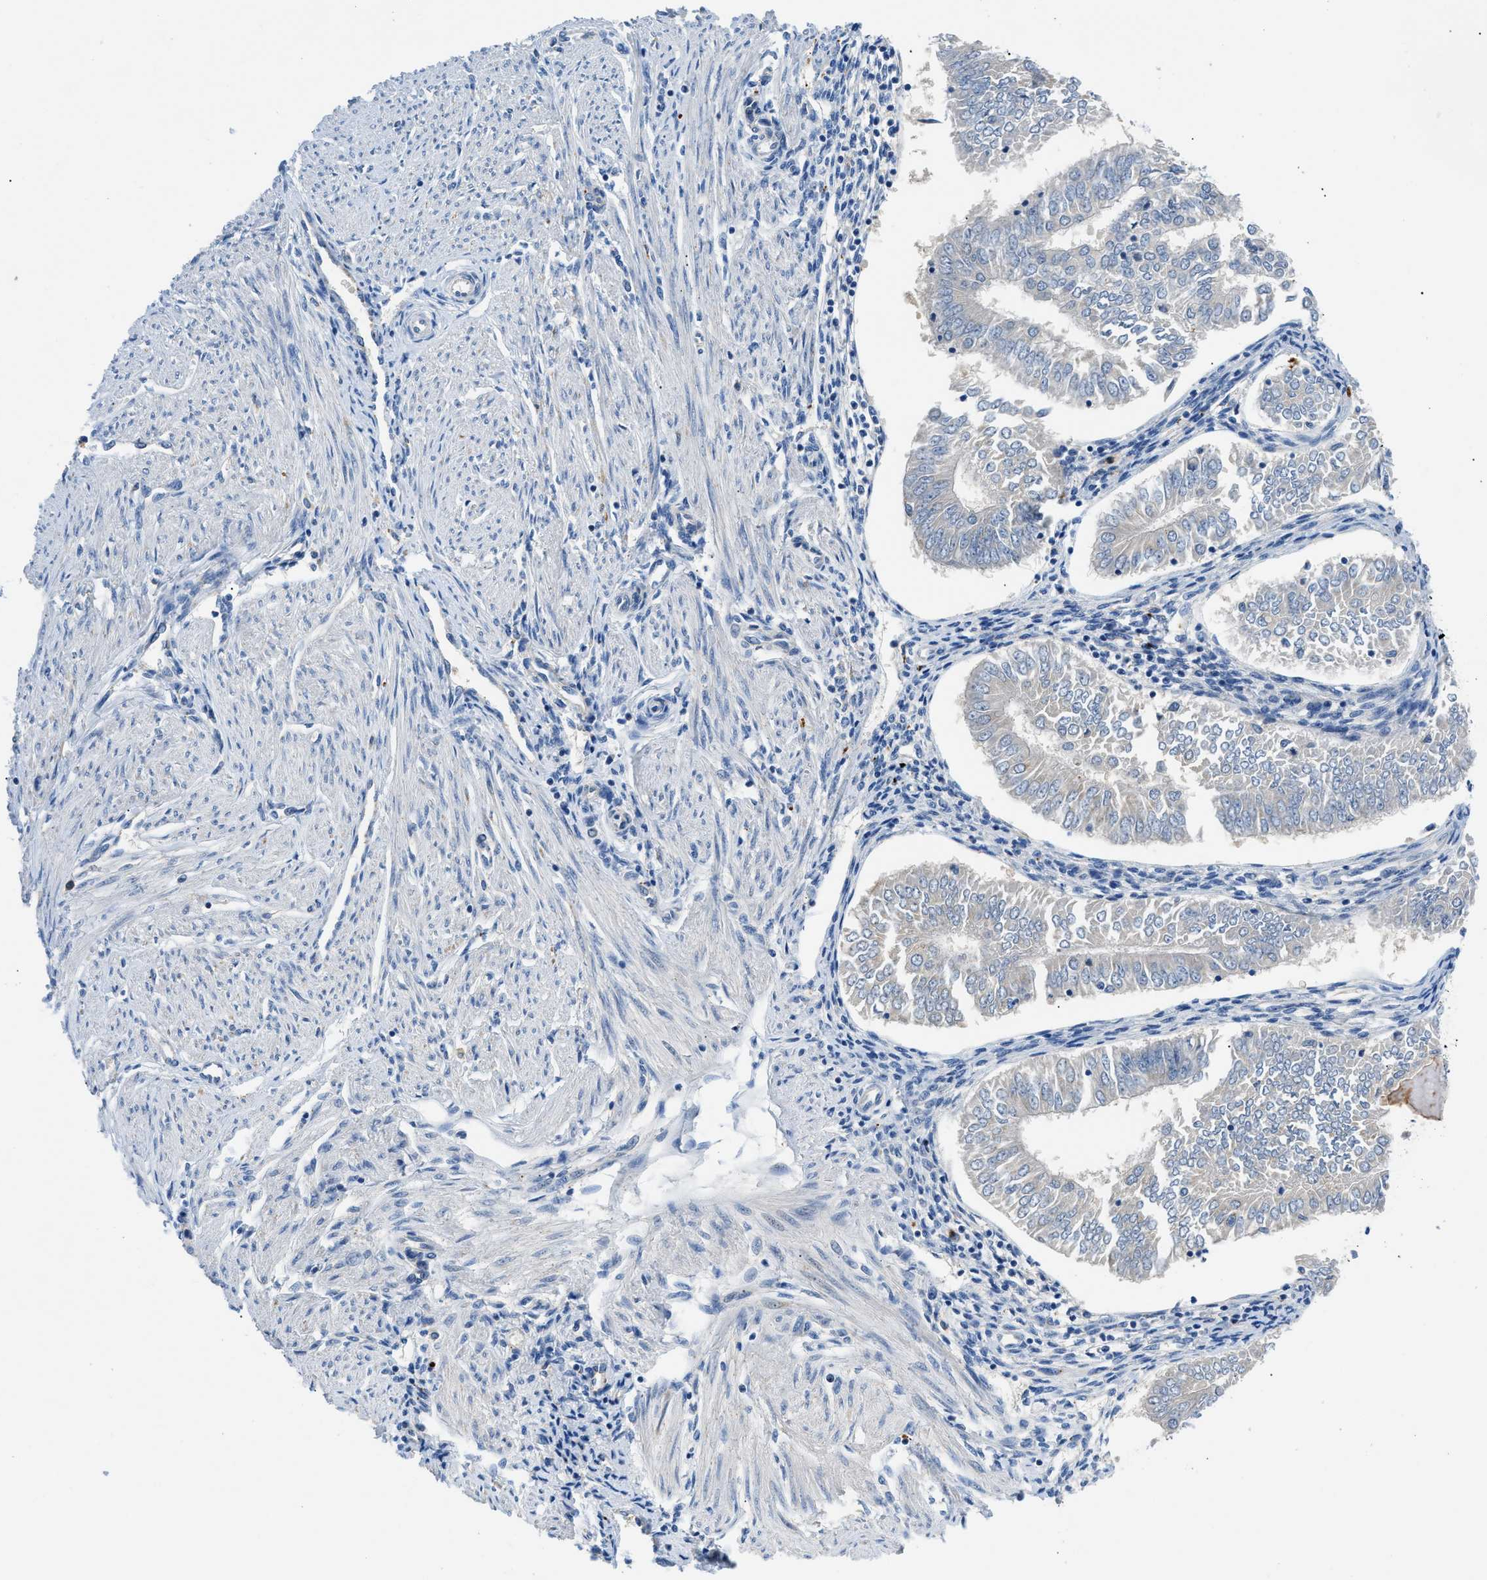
{"staining": {"intensity": "negative", "quantity": "none", "location": "none"}, "tissue": "endometrial cancer", "cell_type": "Tumor cells", "image_type": "cancer", "snomed": [{"axis": "morphology", "description": "Adenocarcinoma, NOS"}, {"axis": "topography", "description": "Endometrium"}], "caption": "Immunohistochemical staining of human endometrial adenocarcinoma exhibits no significant staining in tumor cells.", "gene": "ADGRE3", "patient": {"sex": "female", "age": 53}}